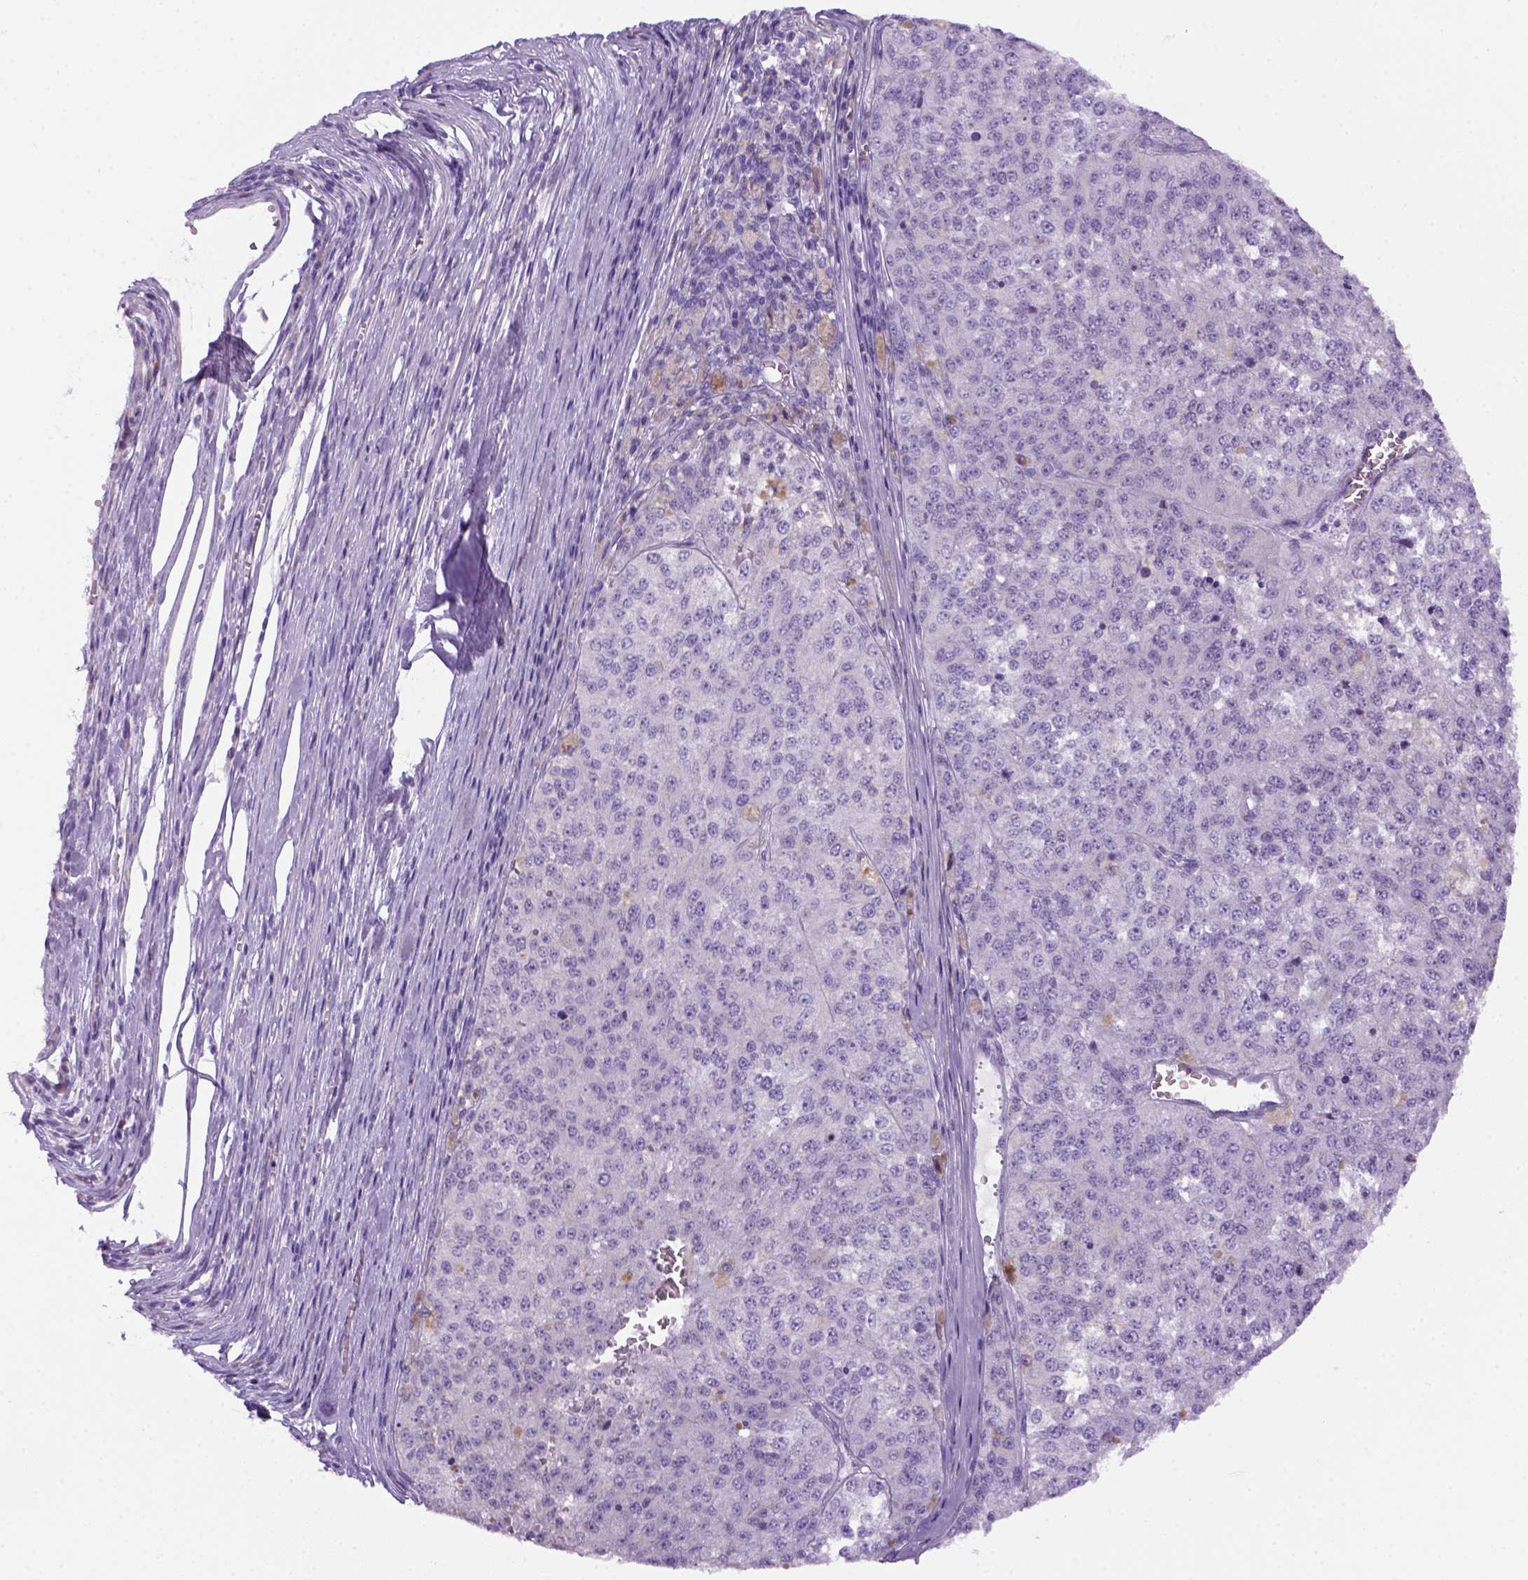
{"staining": {"intensity": "negative", "quantity": "none", "location": "none"}, "tissue": "melanoma", "cell_type": "Tumor cells", "image_type": "cancer", "snomed": [{"axis": "morphology", "description": "Malignant melanoma, Metastatic site"}, {"axis": "topography", "description": "Lymph node"}], "caption": "A photomicrograph of human malignant melanoma (metastatic site) is negative for staining in tumor cells. (DAB (3,3'-diaminobenzidine) immunohistochemistry (IHC), high magnification).", "gene": "DNAH11", "patient": {"sex": "female", "age": 64}}